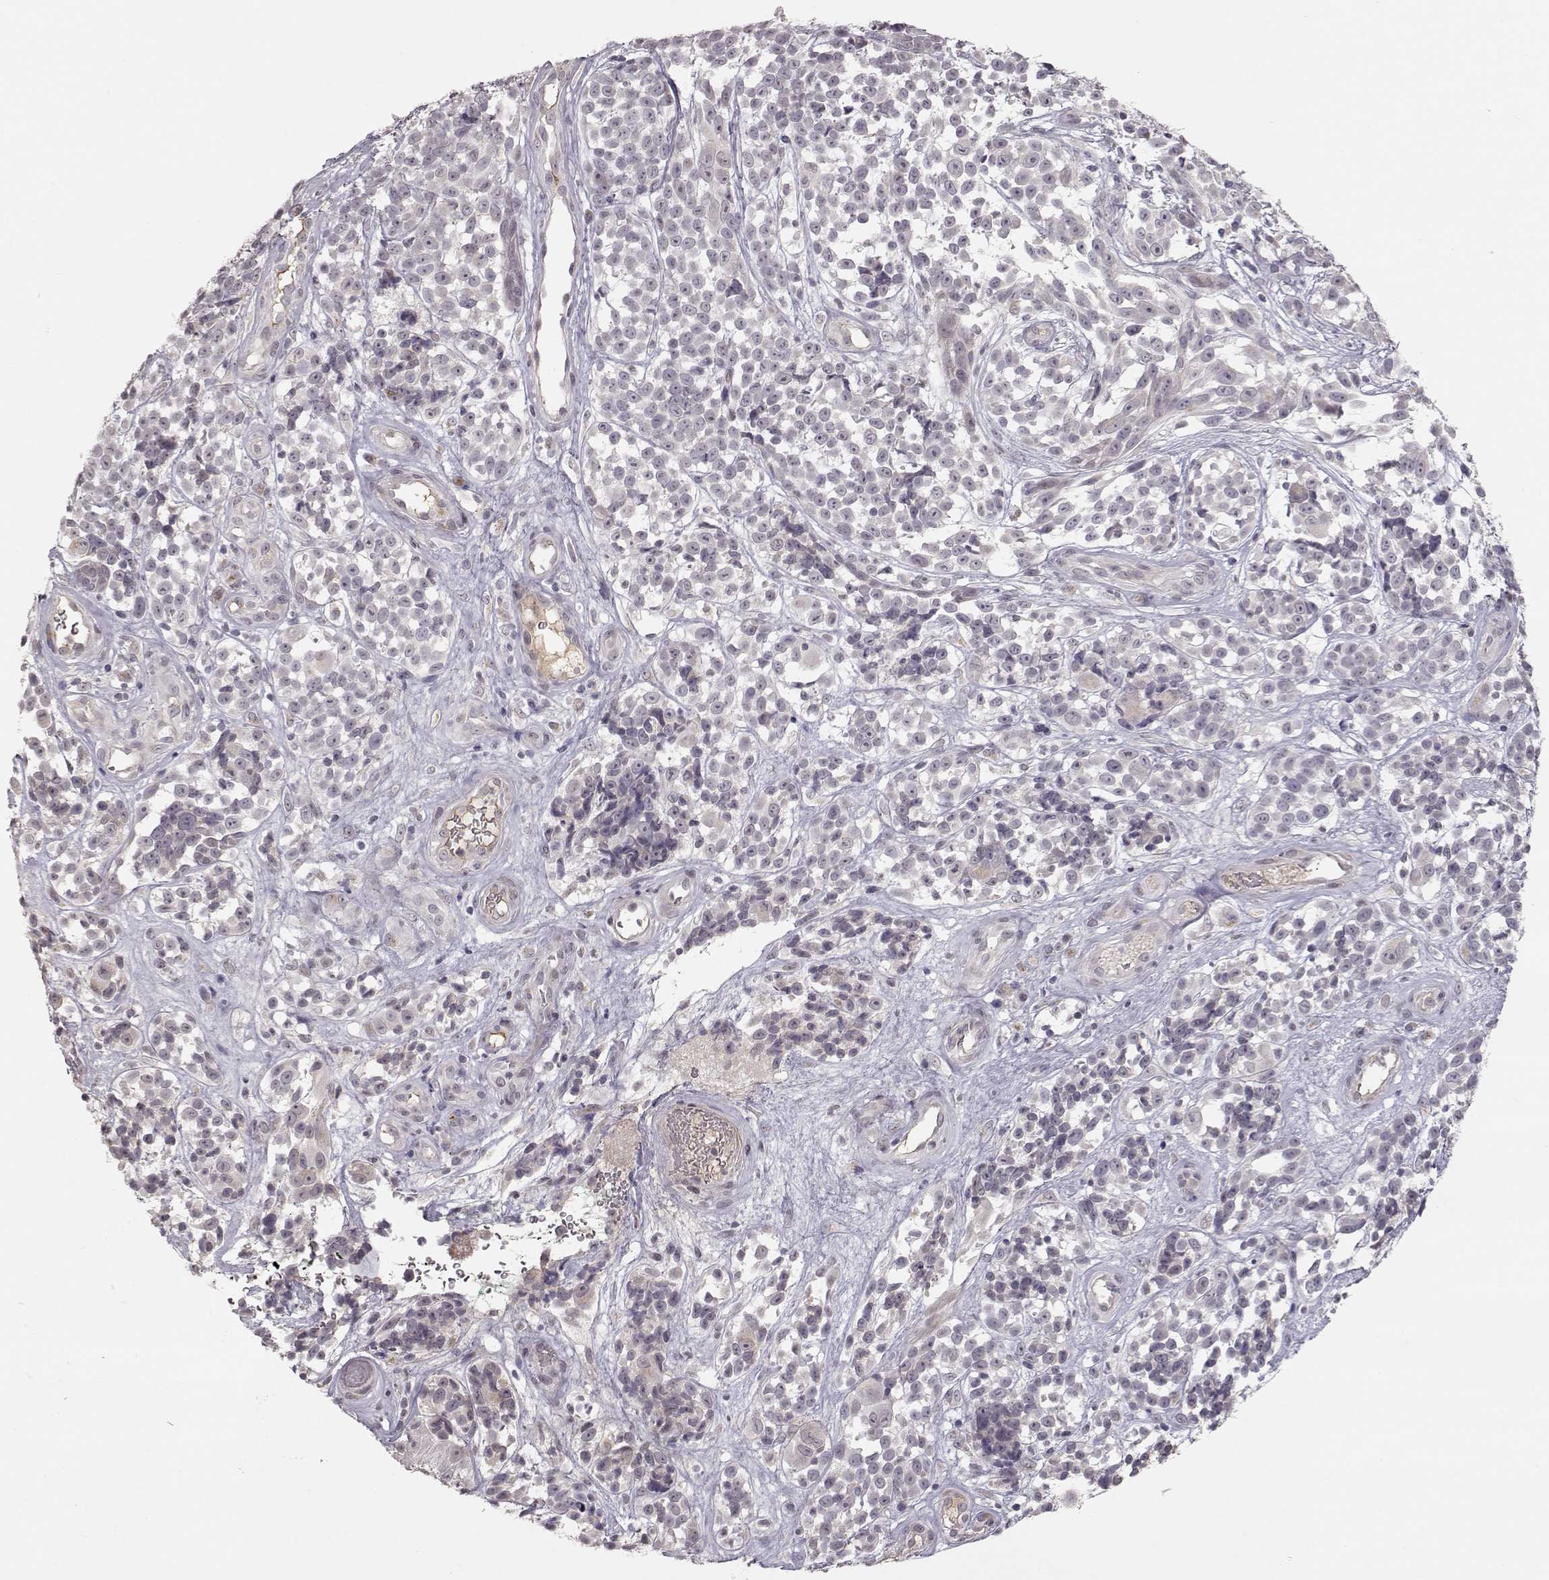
{"staining": {"intensity": "negative", "quantity": "none", "location": "none"}, "tissue": "melanoma", "cell_type": "Tumor cells", "image_type": "cancer", "snomed": [{"axis": "morphology", "description": "Malignant melanoma, NOS"}, {"axis": "topography", "description": "Skin"}], "caption": "Immunohistochemistry (IHC) image of human malignant melanoma stained for a protein (brown), which exhibits no staining in tumor cells.", "gene": "PNMT", "patient": {"sex": "female", "age": 88}}